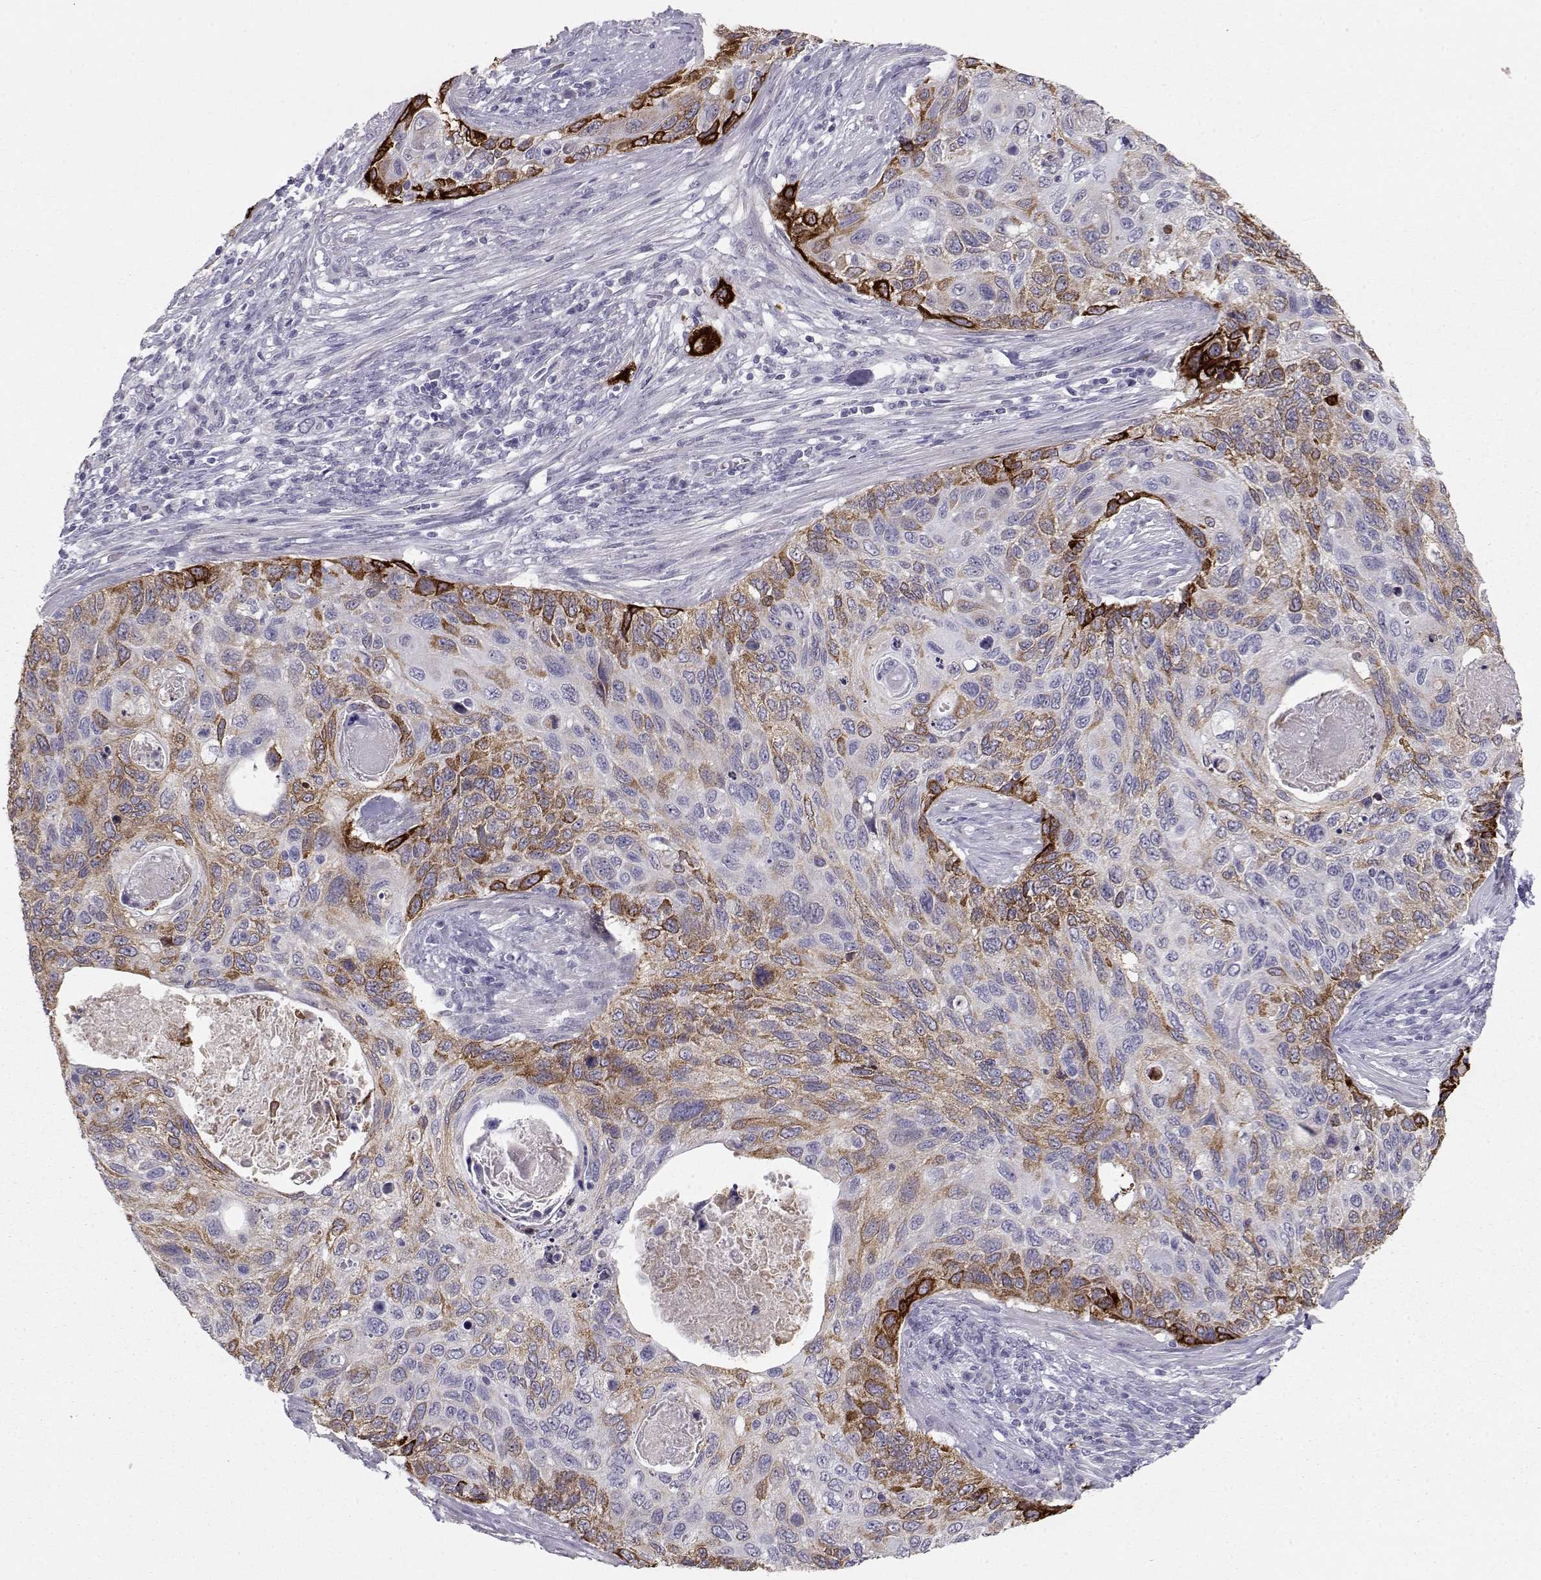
{"staining": {"intensity": "strong", "quantity": "25%-75%", "location": "cytoplasmic/membranous"}, "tissue": "cervical cancer", "cell_type": "Tumor cells", "image_type": "cancer", "snomed": [{"axis": "morphology", "description": "Squamous cell carcinoma, NOS"}, {"axis": "topography", "description": "Cervix"}], "caption": "Cervical cancer (squamous cell carcinoma) stained with immunohistochemistry reveals strong cytoplasmic/membranous positivity in about 25%-75% of tumor cells.", "gene": "LAMB3", "patient": {"sex": "female", "age": 70}}